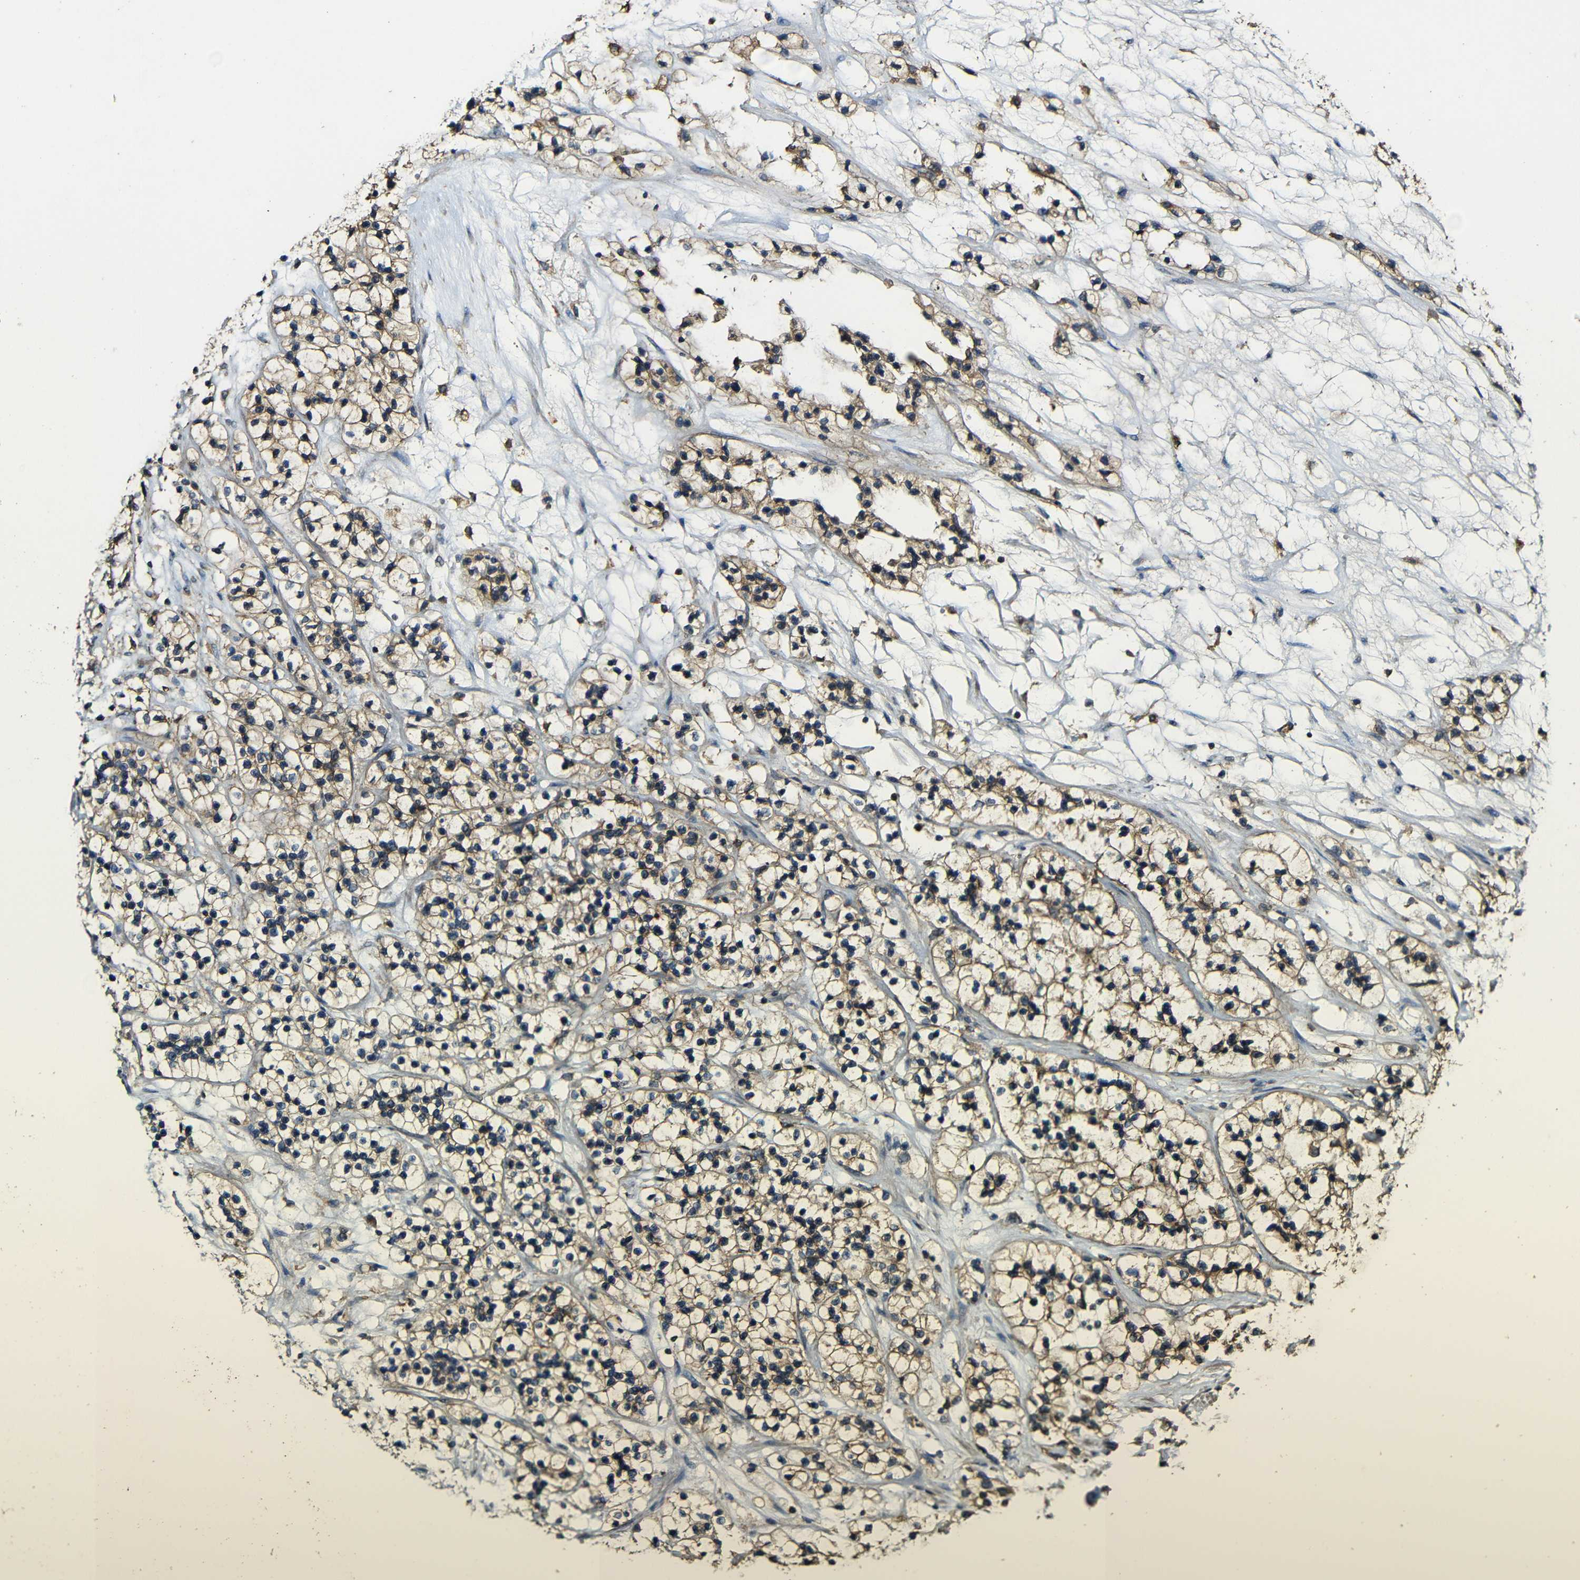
{"staining": {"intensity": "moderate", "quantity": ">75%", "location": "cytoplasmic/membranous"}, "tissue": "renal cancer", "cell_type": "Tumor cells", "image_type": "cancer", "snomed": [{"axis": "morphology", "description": "Adenocarcinoma, NOS"}, {"axis": "topography", "description": "Kidney"}], "caption": "Immunohistochemistry (IHC) histopathology image of neoplastic tissue: adenocarcinoma (renal) stained using immunohistochemistry demonstrates medium levels of moderate protein expression localized specifically in the cytoplasmic/membranous of tumor cells, appearing as a cytoplasmic/membranous brown color.", "gene": "CASP8", "patient": {"sex": "female", "age": 57}}